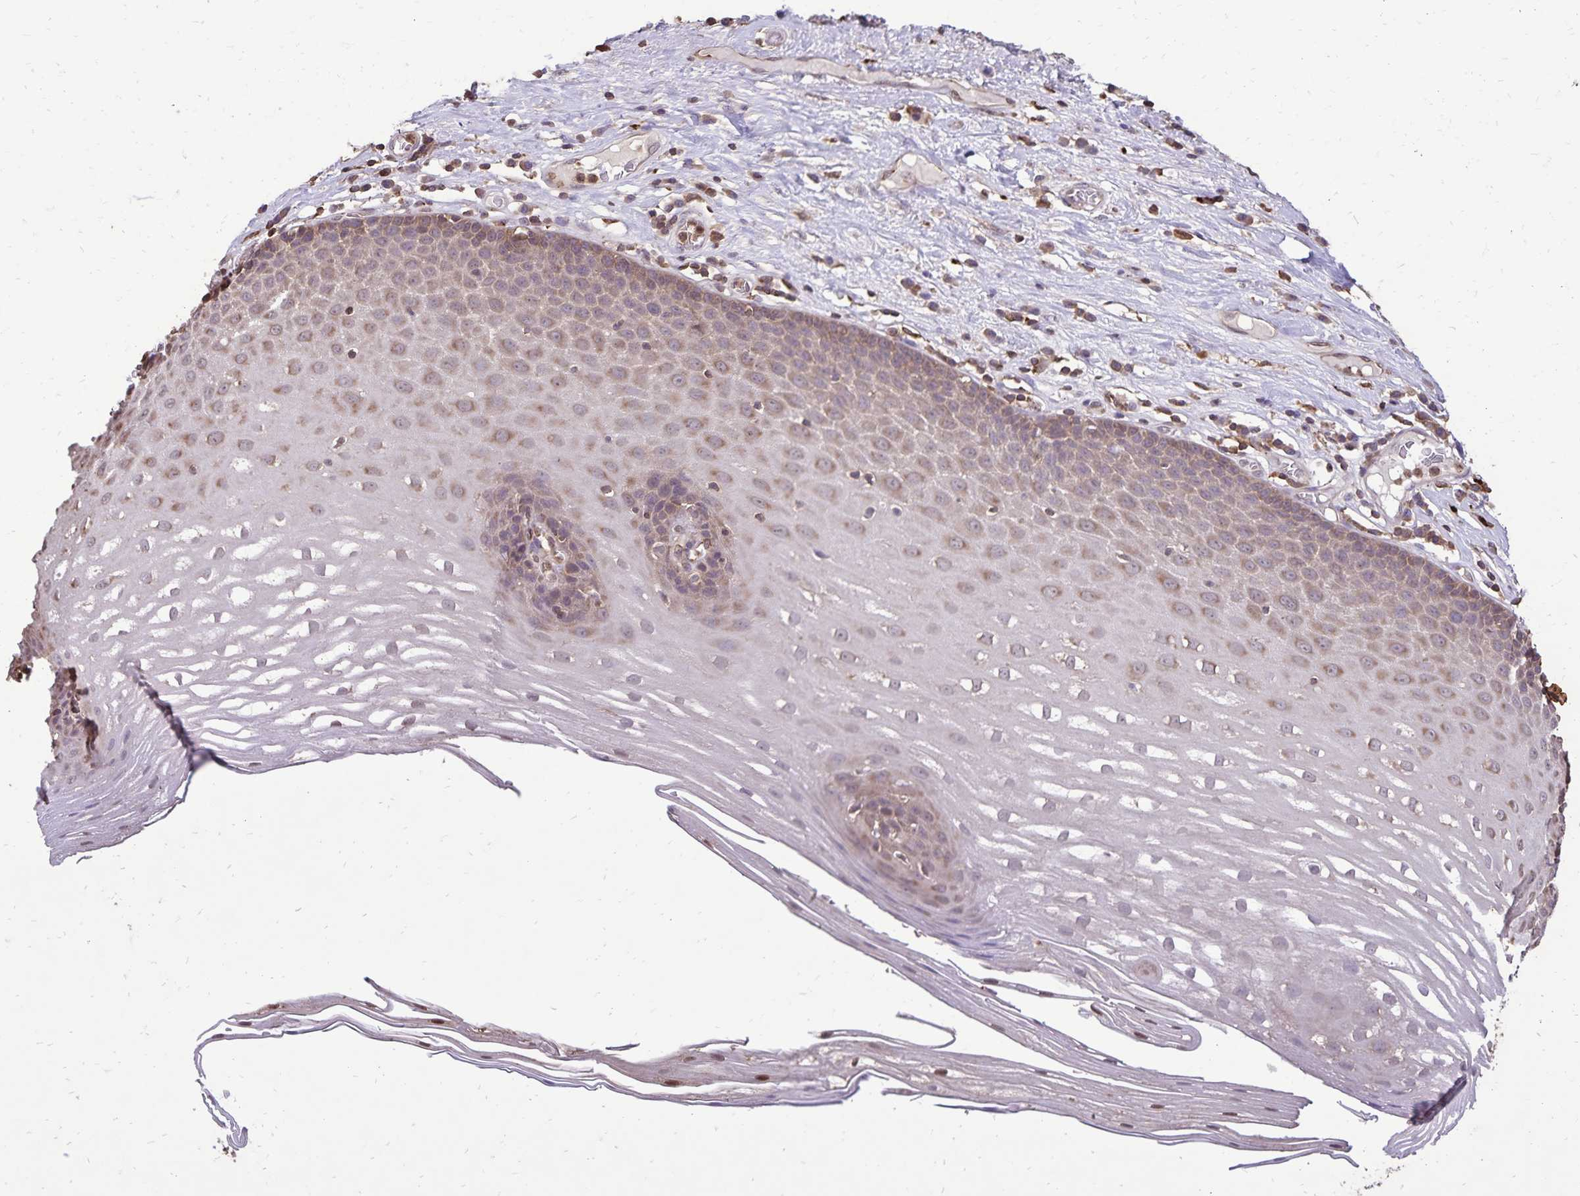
{"staining": {"intensity": "weak", "quantity": "25%-75%", "location": "cytoplasmic/membranous"}, "tissue": "esophagus", "cell_type": "Squamous epithelial cells", "image_type": "normal", "snomed": [{"axis": "morphology", "description": "Normal tissue, NOS"}, {"axis": "topography", "description": "Esophagus"}], "caption": "Esophagus was stained to show a protein in brown. There is low levels of weak cytoplasmic/membranous staining in approximately 25%-75% of squamous epithelial cells. (Brightfield microscopy of DAB IHC at high magnification).", "gene": "CHMP1B", "patient": {"sex": "male", "age": 62}}